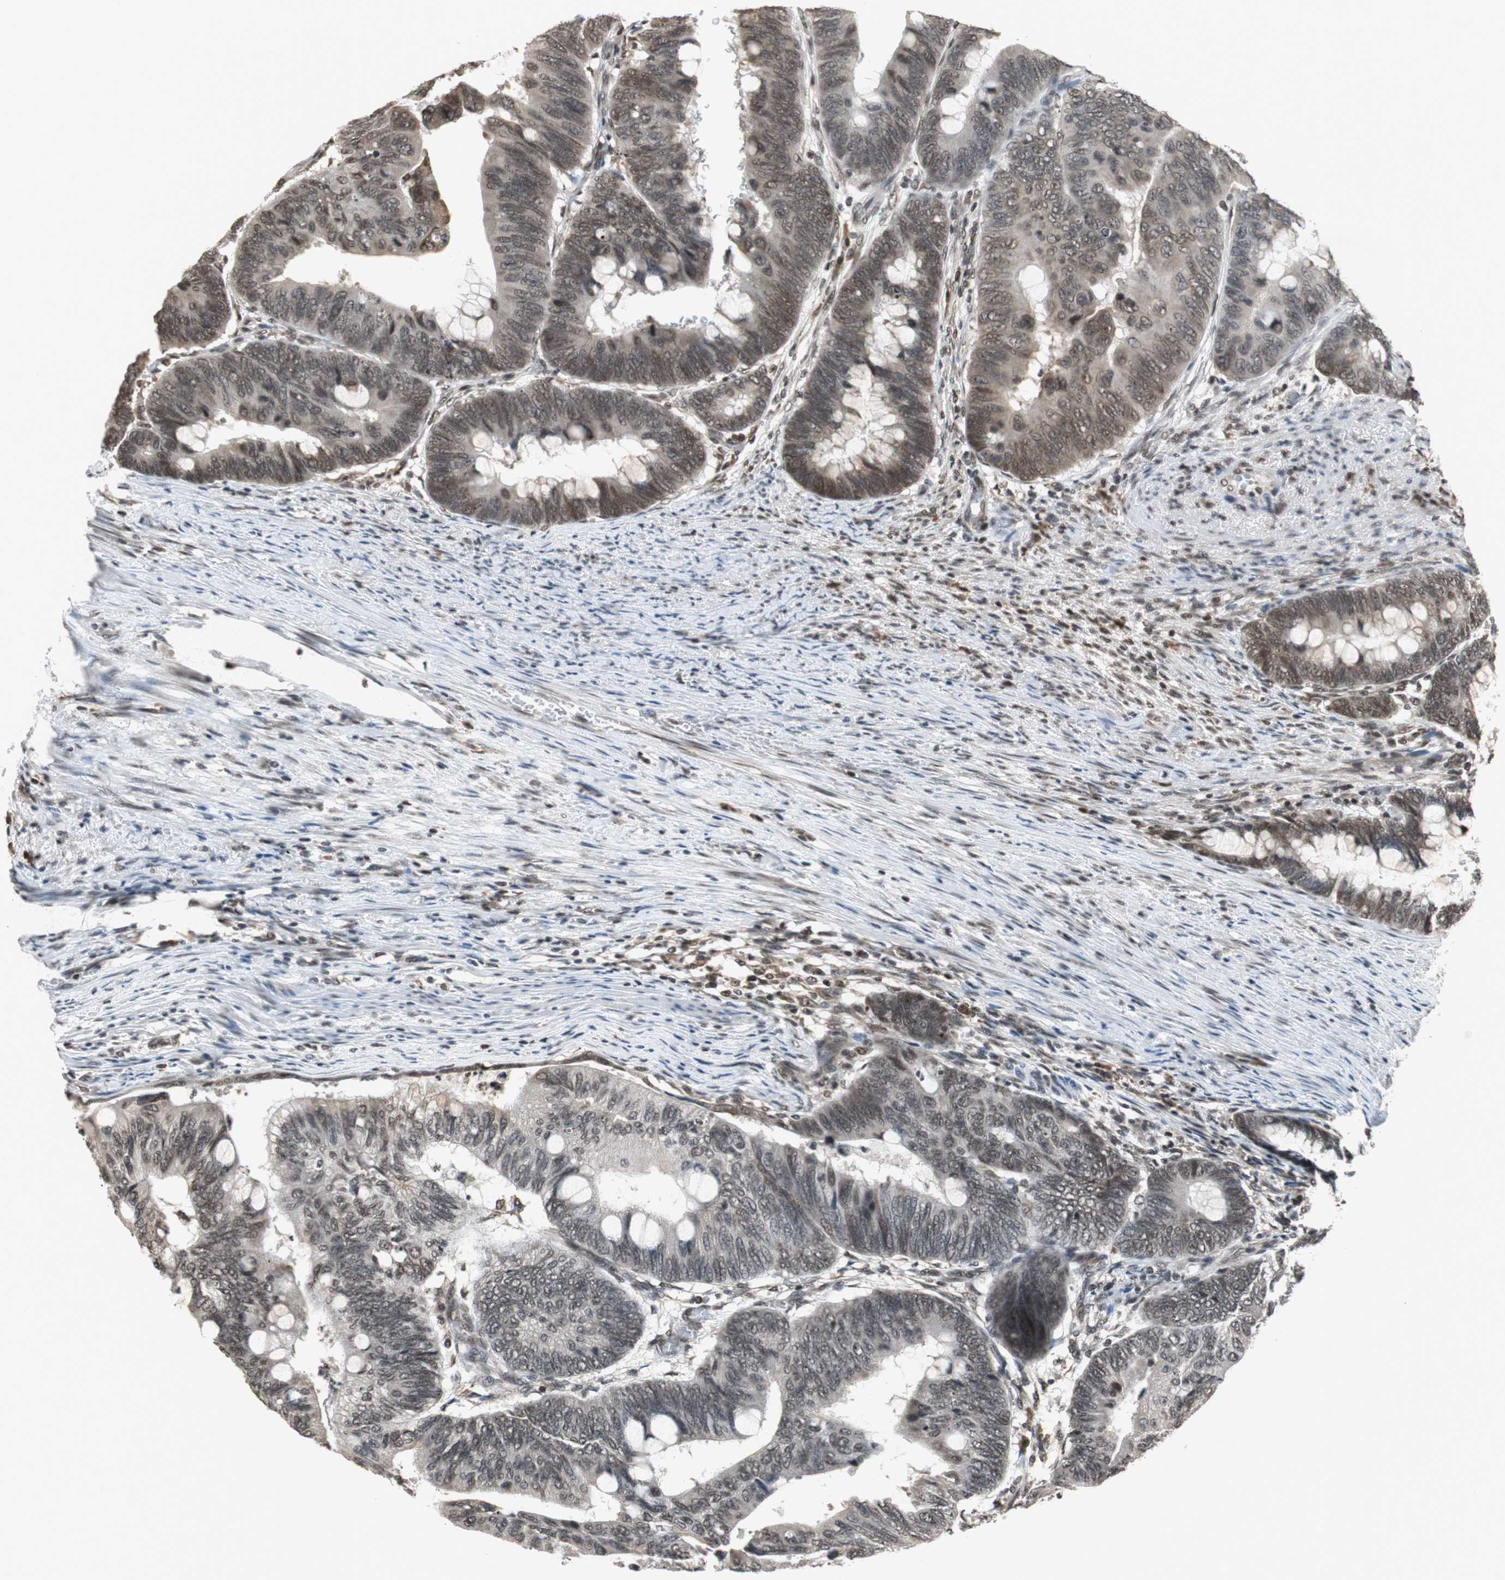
{"staining": {"intensity": "moderate", "quantity": ">75%", "location": "cytoplasmic/membranous,nuclear"}, "tissue": "colorectal cancer", "cell_type": "Tumor cells", "image_type": "cancer", "snomed": [{"axis": "morphology", "description": "Normal tissue, NOS"}, {"axis": "morphology", "description": "Adenocarcinoma, NOS"}, {"axis": "topography", "description": "Rectum"}, {"axis": "topography", "description": "Peripheral nerve tissue"}], "caption": "Tumor cells show moderate cytoplasmic/membranous and nuclear staining in approximately >75% of cells in colorectal adenocarcinoma.", "gene": "REST", "patient": {"sex": "male", "age": 92}}